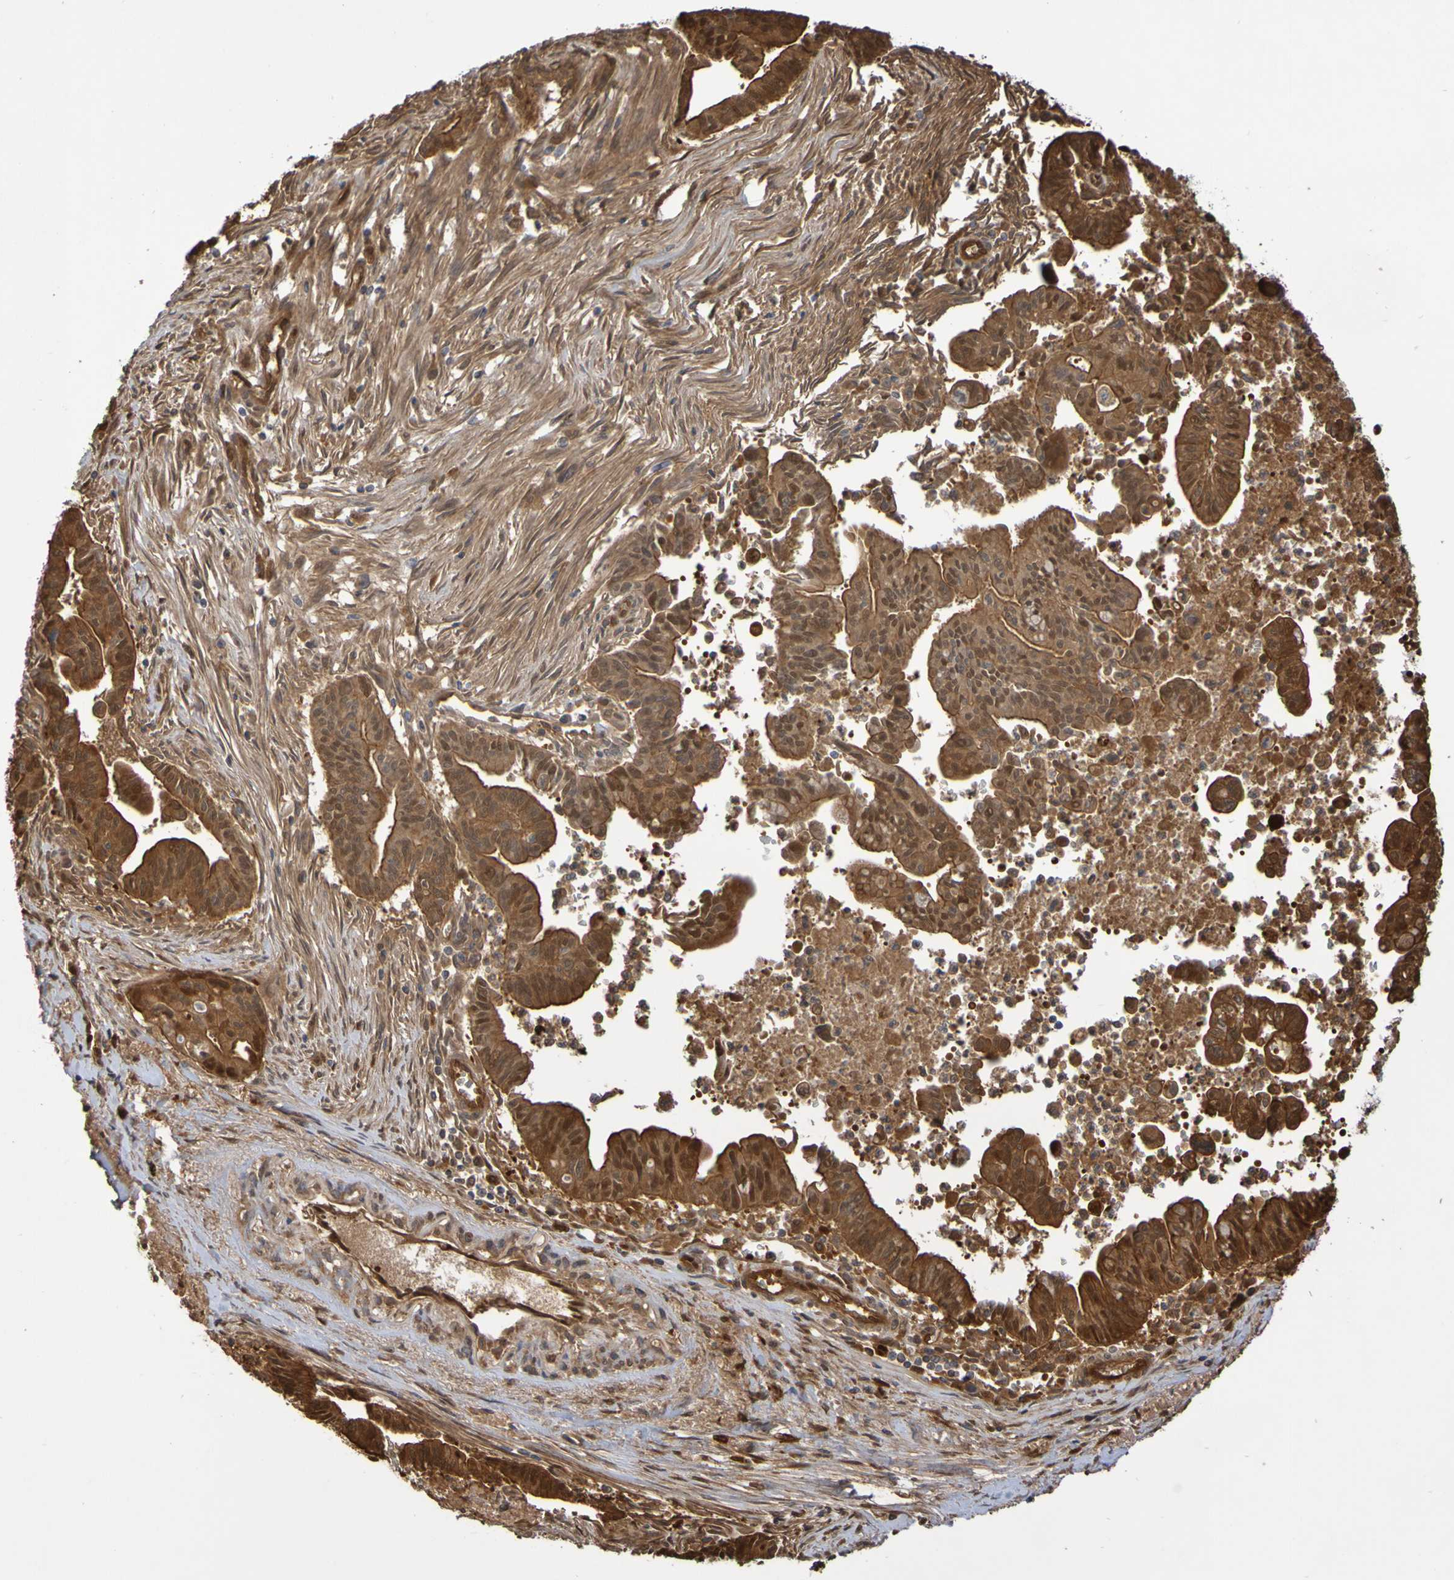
{"staining": {"intensity": "strong", "quantity": ">75%", "location": "cytoplasmic/membranous,nuclear"}, "tissue": "pancreatic cancer", "cell_type": "Tumor cells", "image_type": "cancer", "snomed": [{"axis": "morphology", "description": "Adenocarcinoma, NOS"}, {"axis": "topography", "description": "Pancreas"}], "caption": "Brown immunohistochemical staining in human adenocarcinoma (pancreatic) reveals strong cytoplasmic/membranous and nuclear positivity in approximately >75% of tumor cells.", "gene": "SERPINB6", "patient": {"sex": "male", "age": 70}}